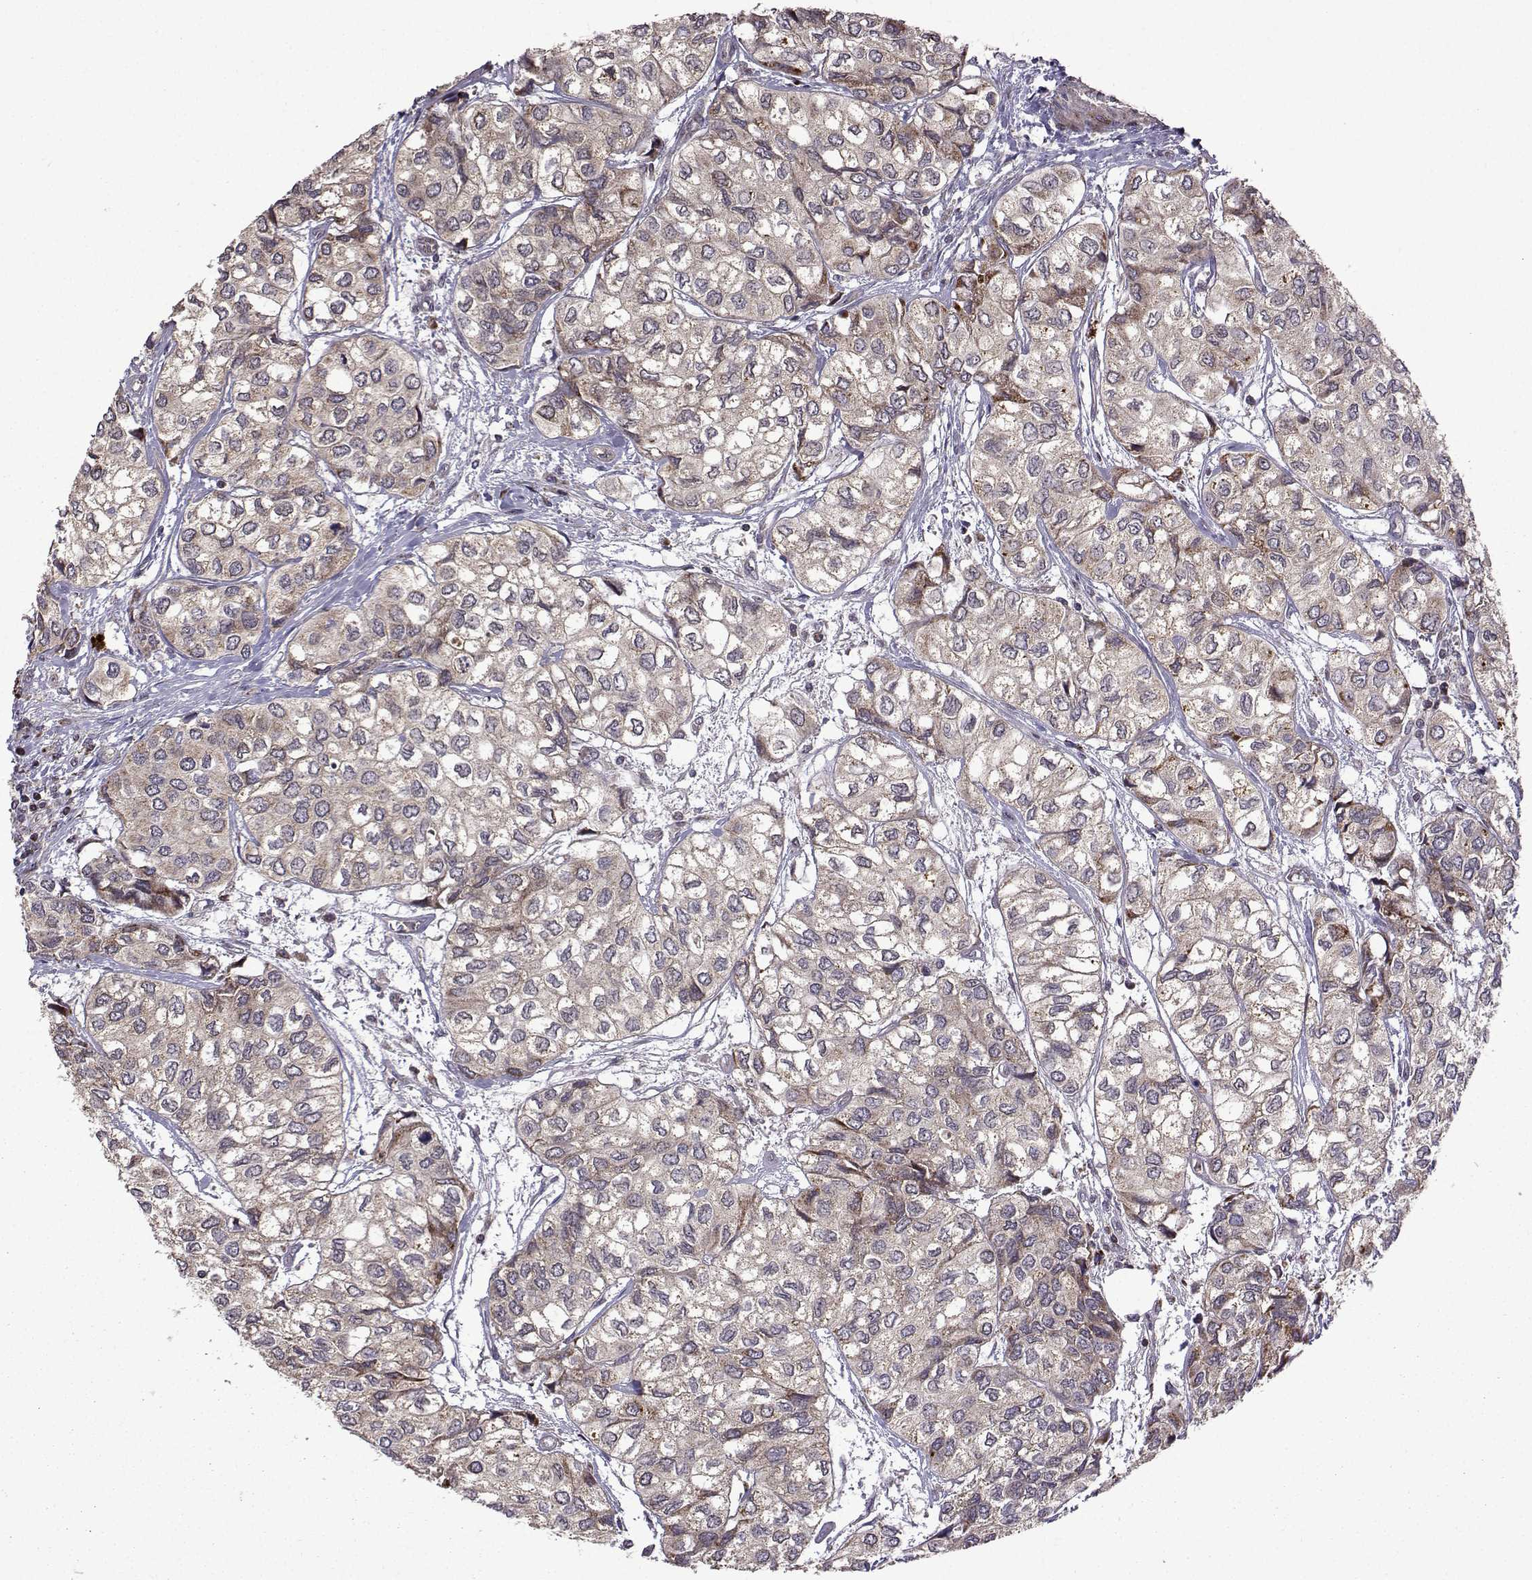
{"staining": {"intensity": "negative", "quantity": "none", "location": "none"}, "tissue": "urothelial cancer", "cell_type": "Tumor cells", "image_type": "cancer", "snomed": [{"axis": "morphology", "description": "Urothelial carcinoma, High grade"}, {"axis": "topography", "description": "Urinary bladder"}], "caption": "An immunohistochemistry image of urothelial carcinoma (high-grade) is shown. There is no staining in tumor cells of urothelial carcinoma (high-grade). The staining is performed using DAB brown chromogen with nuclei counter-stained in using hematoxylin.", "gene": "TAB2", "patient": {"sex": "male", "age": 73}}